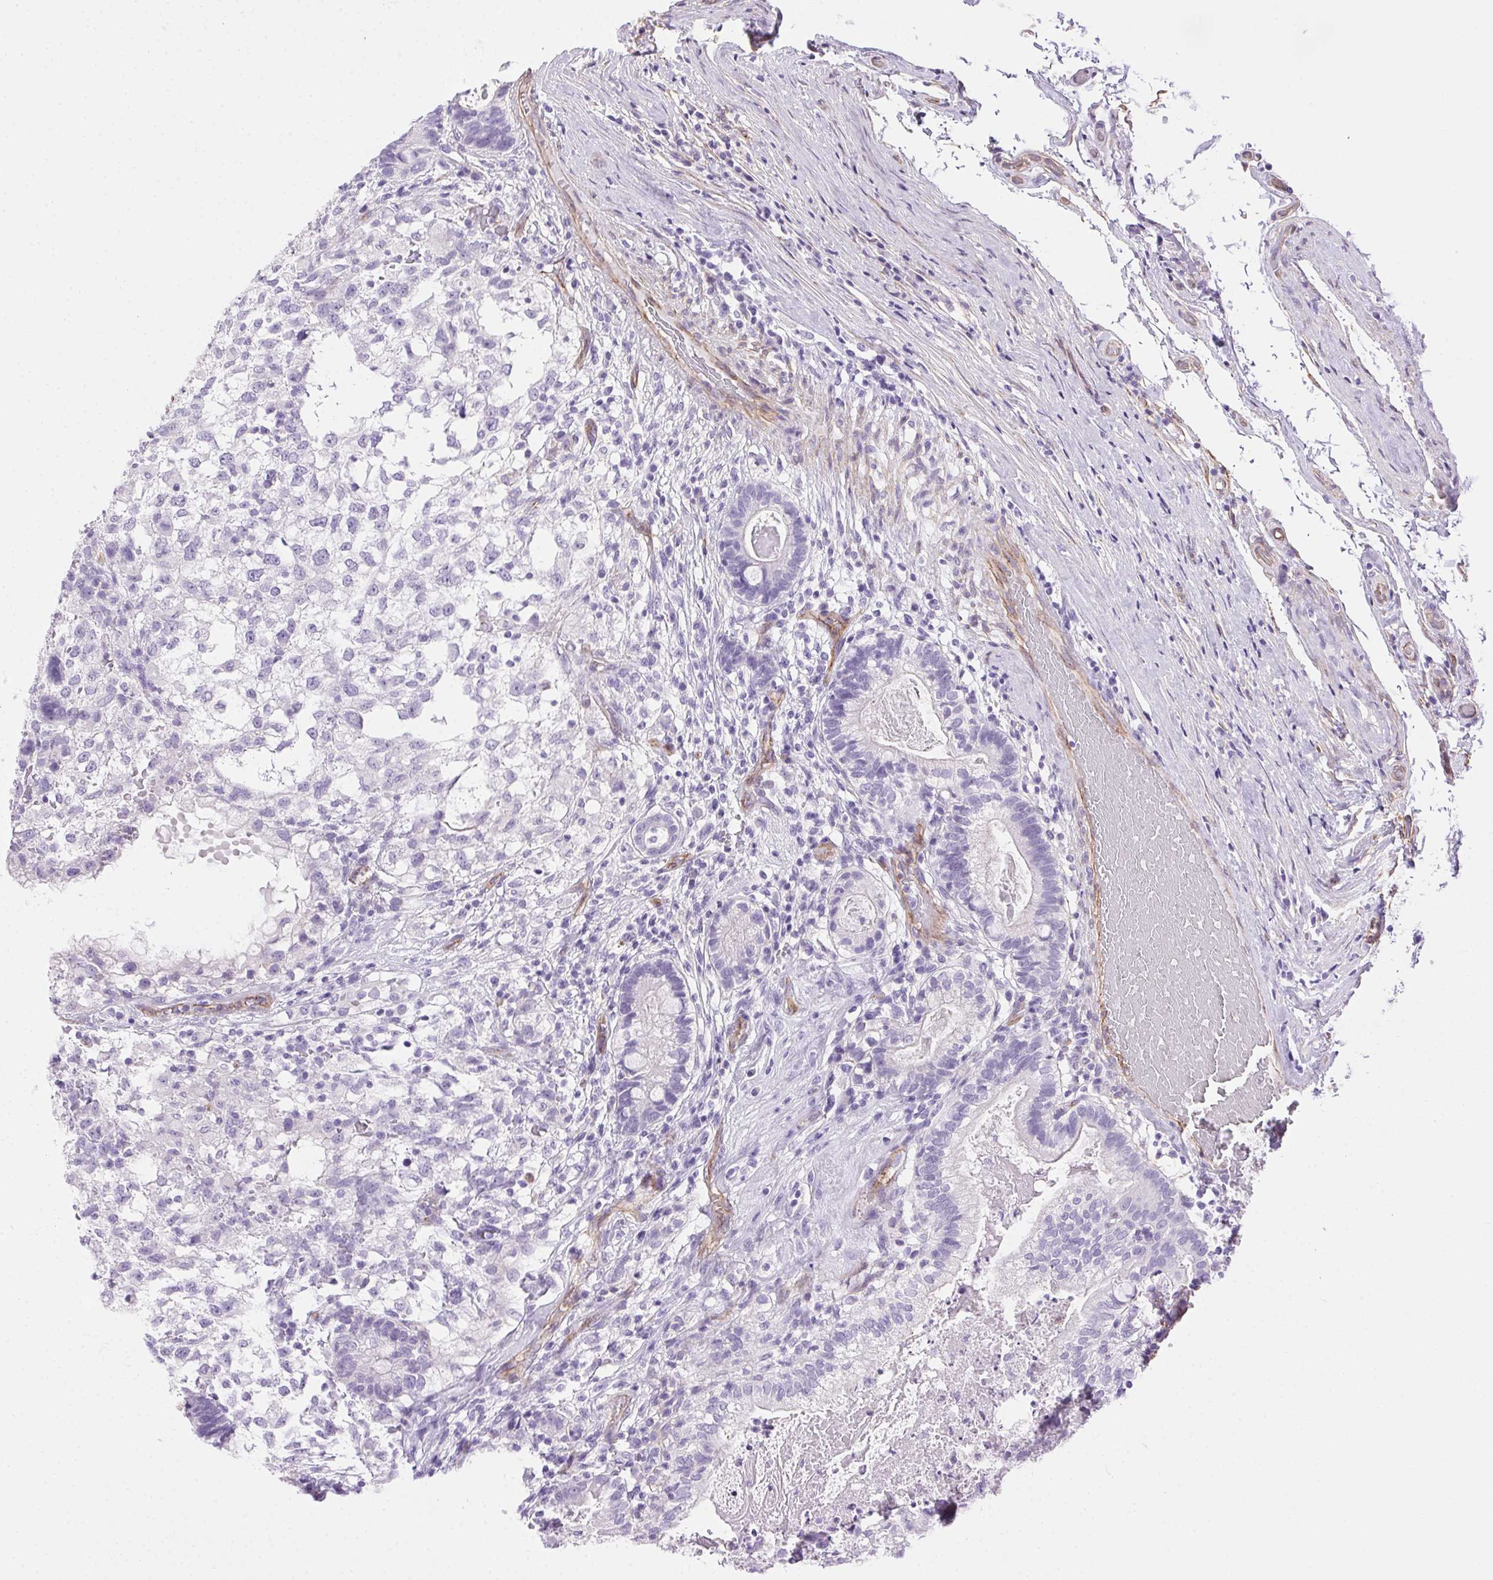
{"staining": {"intensity": "negative", "quantity": "none", "location": "none"}, "tissue": "testis cancer", "cell_type": "Tumor cells", "image_type": "cancer", "snomed": [{"axis": "morphology", "description": "Seminoma, NOS"}, {"axis": "morphology", "description": "Carcinoma, Embryonal, NOS"}, {"axis": "topography", "description": "Testis"}], "caption": "An immunohistochemistry (IHC) micrograph of testis cancer is shown. There is no staining in tumor cells of testis cancer.", "gene": "SHCBP1L", "patient": {"sex": "male", "age": 41}}